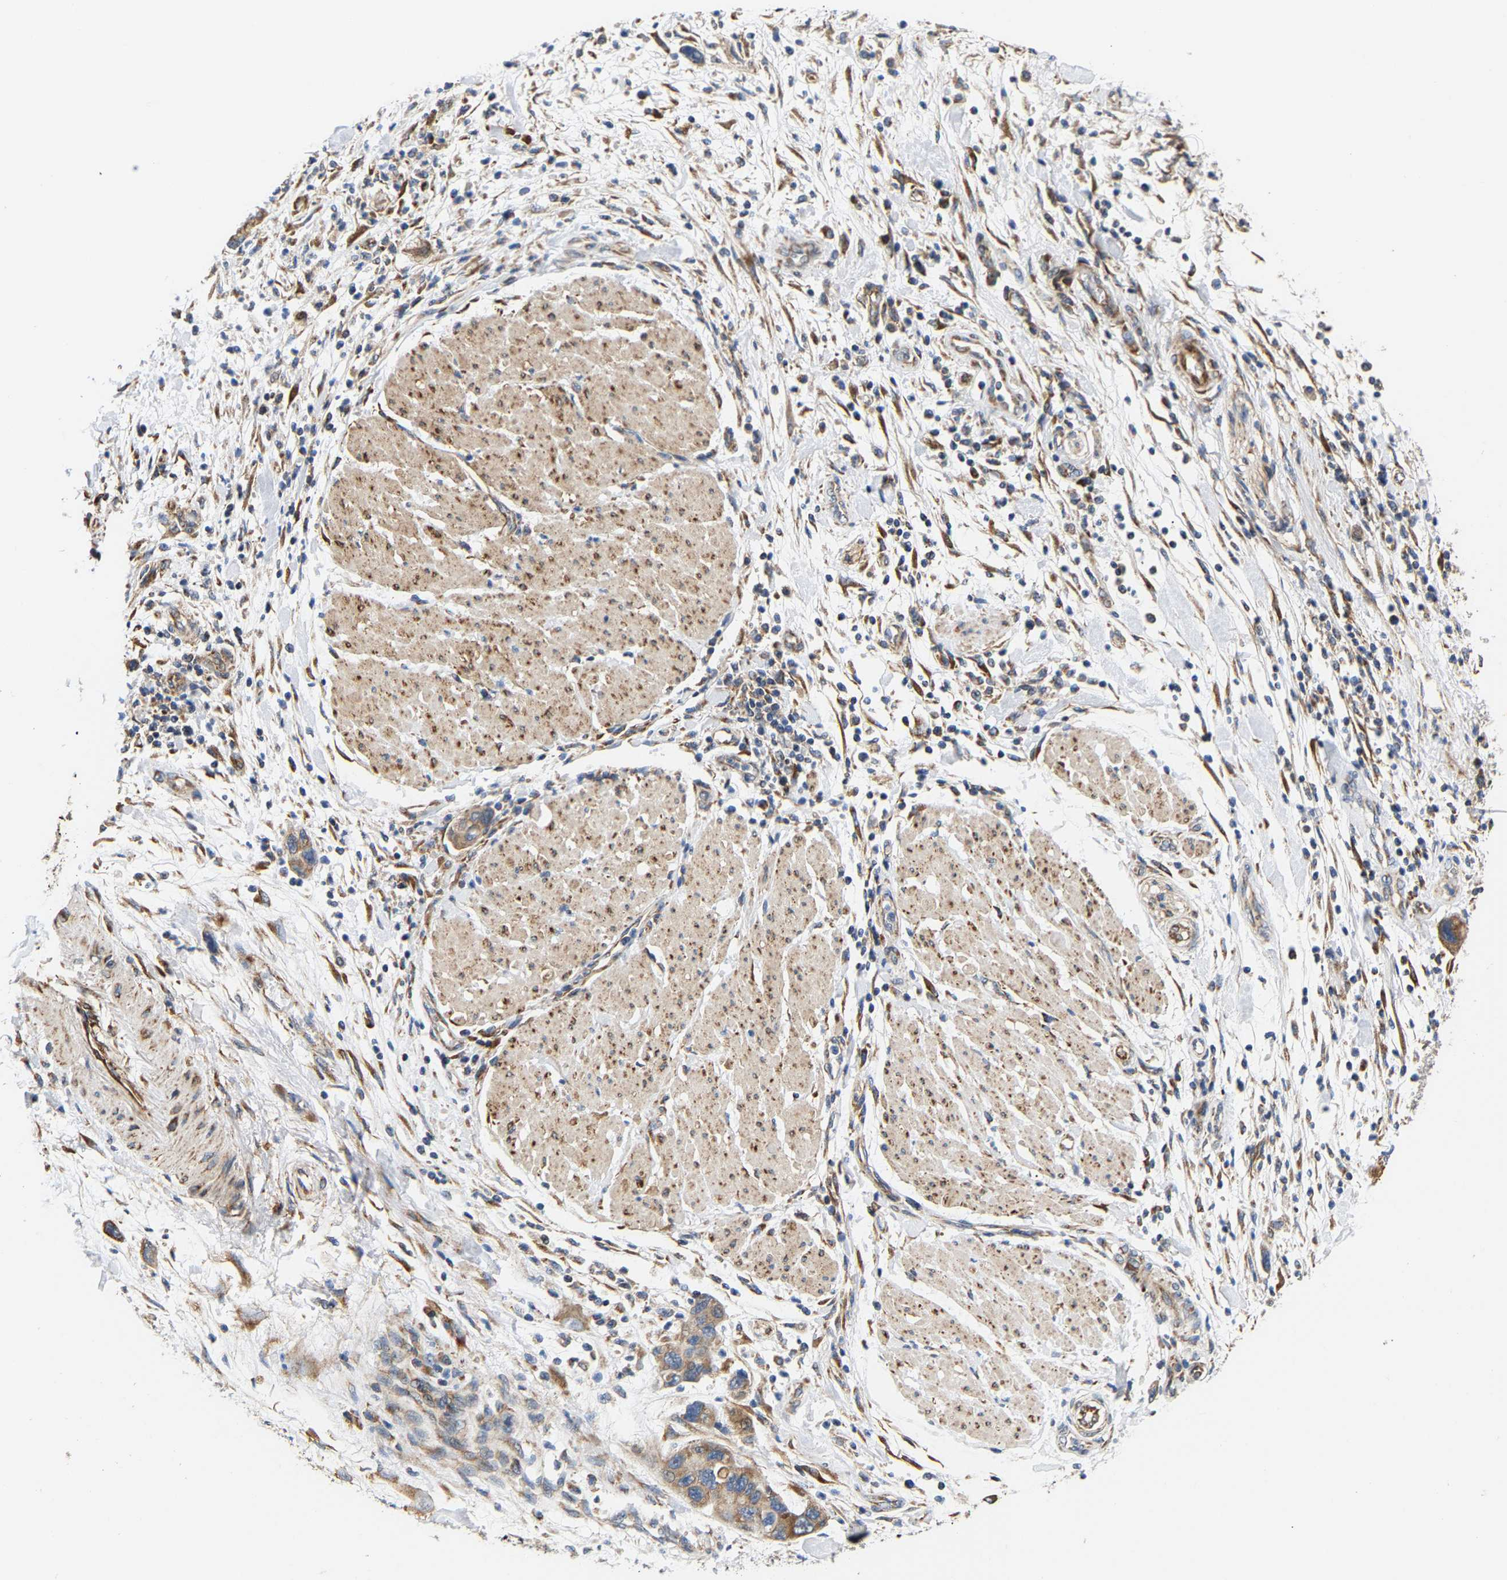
{"staining": {"intensity": "moderate", "quantity": ">75%", "location": "cytoplasmic/membranous"}, "tissue": "pancreatic cancer", "cell_type": "Tumor cells", "image_type": "cancer", "snomed": [{"axis": "morphology", "description": "Normal tissue, NOS"}, {"axis": "morphology", "description": "Adenocarcinoma, NOS"}, {"axis": "topography", "description": "Pancreas"}], "caption": "Immunohistochemical staining of pancreatic cancer (adenocarcinoma) reveals moderate cytoplasmic/membranous protein expression in approximately >75% of tumor cells.", "gene": "TMEM168", "patient": {"sex": "female", "age": 71}}